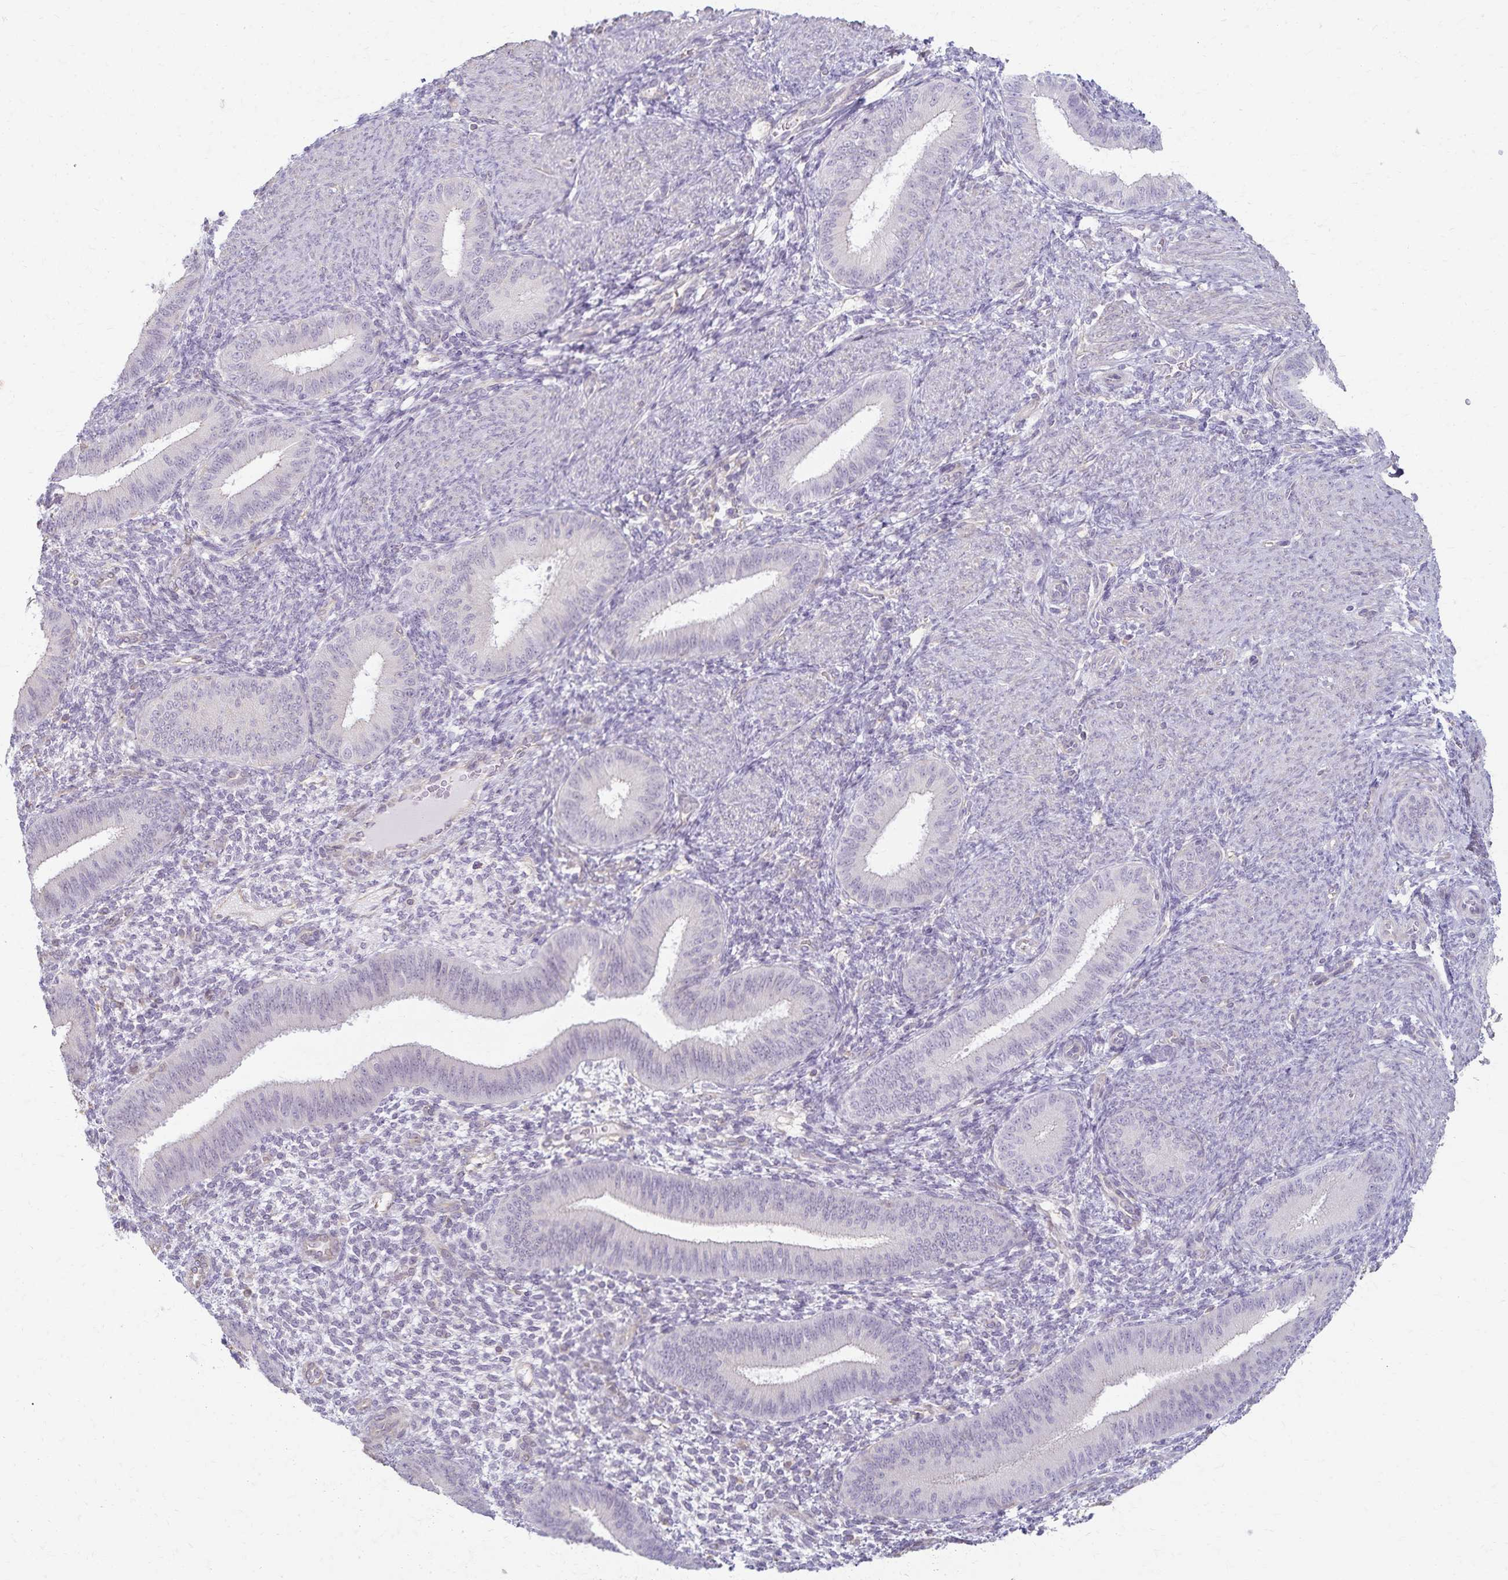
{"staining": {"intensity": "negative", "quantity": "none", "location": "none"}, "tissue": "endometrium", "cell_type": "Cells in endometrial stroma", "image_type": "normal", "snomed": [{"axis": "morphology", "description": "Normal tissue, NOS"}, {"axis": "topography", "description": "Endometrium"}], "caption": "This image is of unremarkable endometrium stained with immunohistochemistry to label a protein in brown with the nuclei are counter-stained blue. There is no positivity in cells in endometrial stroma. The staining was performed using DAB to visualize the protein expression in brown, while the nuclei were stained in blue with hematoxylin (Magnification: 20x).", "gene": "KISS1", "patient": {"sex": "female", "age": 39}}